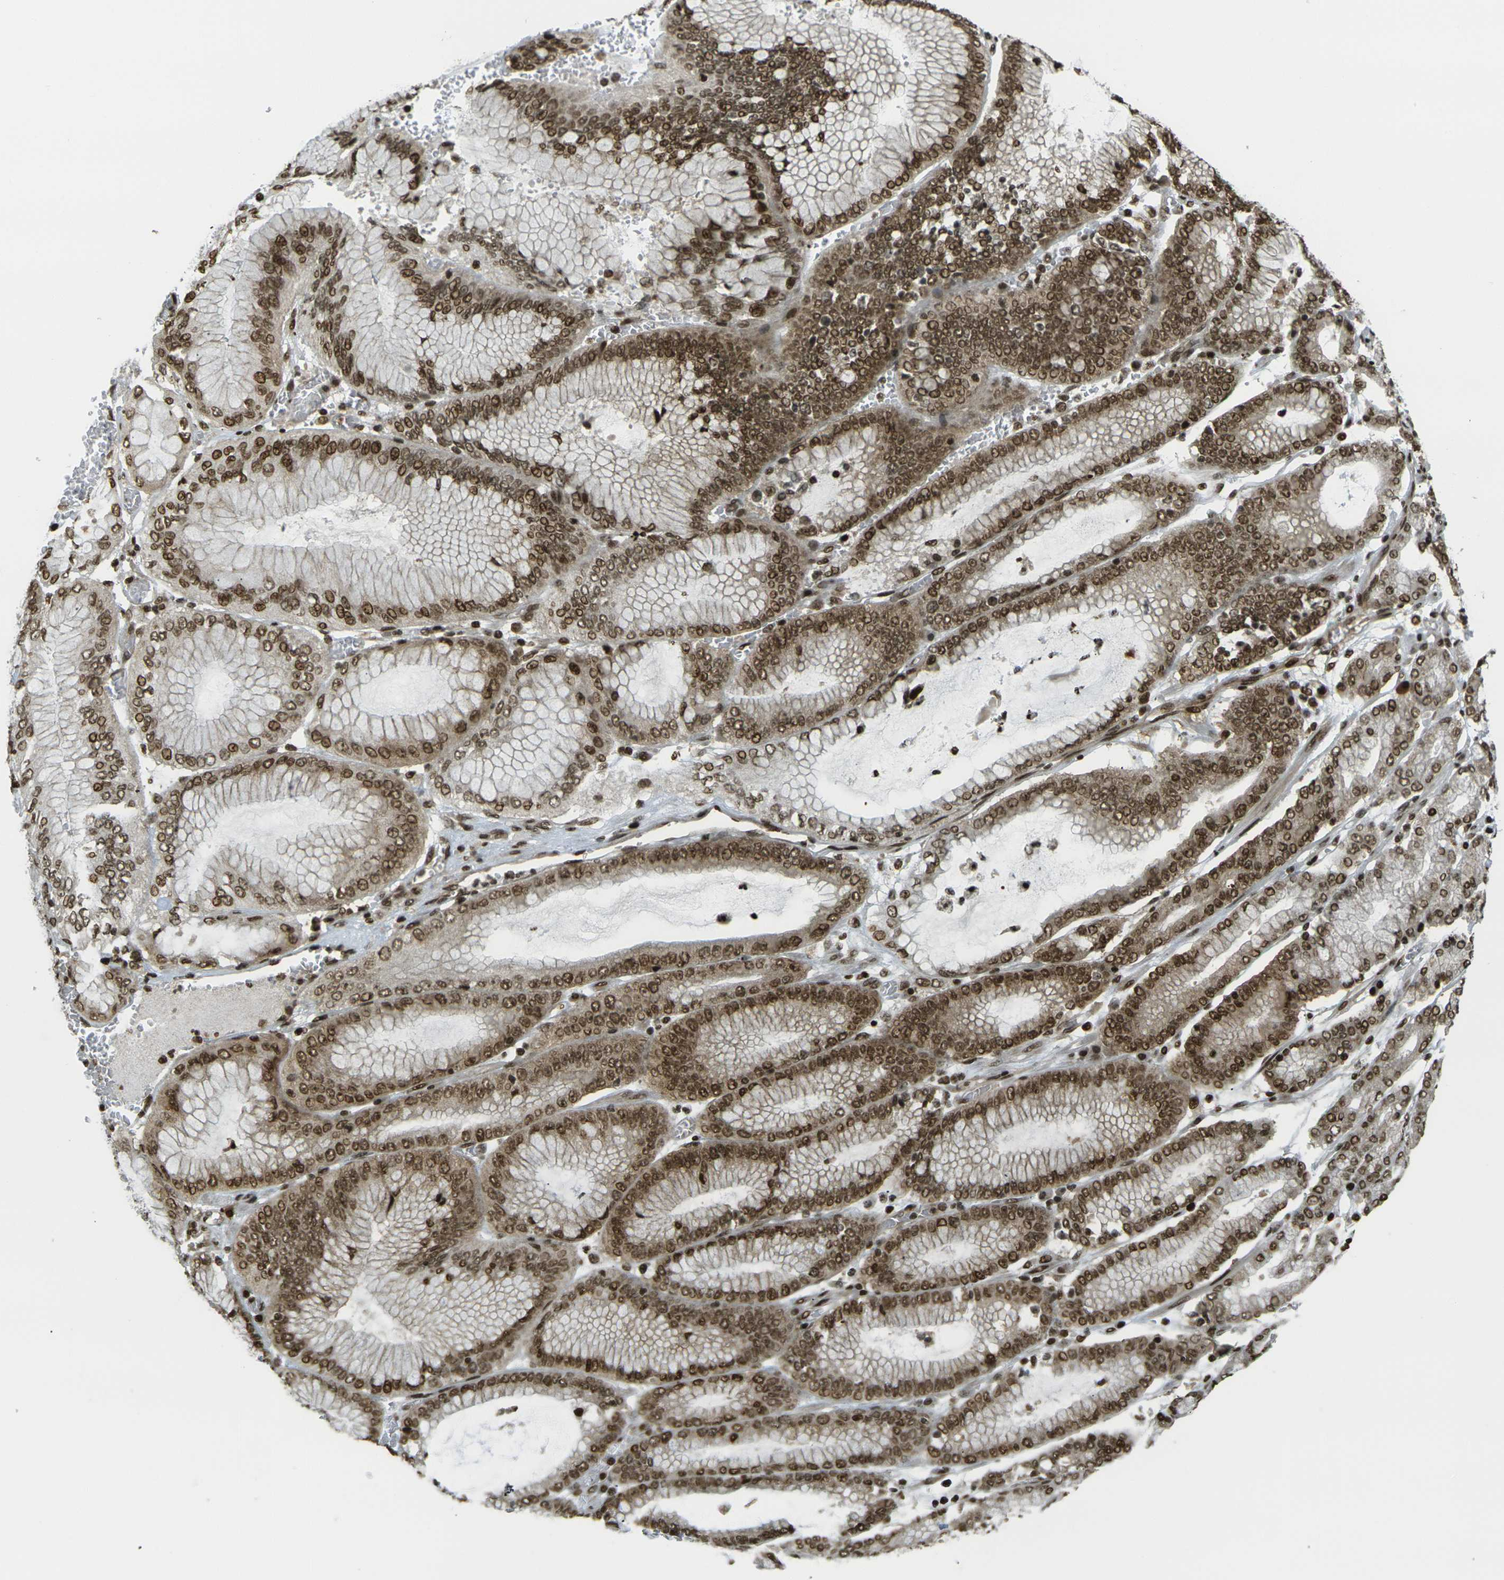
{"staining": {"intensity": "moderate", "quantity": ">75%", "location": "cytoplasmic/membranous,nuclear"}, "tissue": "stomach cancer", "cell_type": "Tumor cells", "image_type": "cancer", "snomed": [{"axis": "morphology", "description": "Normal tissue, NOS"}, {"axis": "morphology", "description": "Adenocarcinoma, NOS"}, {"axis": "topography", "description": "Stomach, upper"}, {"axis": "topography", "description": "Stomach"}], "caption": "Stomach cancer (adenocarcinoma) tissue shows moderate cytoplasmic/membranous and nuclear expression in approximately >75% of tumor cells, visualized by immunohistochemistry. Nuclei are stained in blue.", "gene": "RUVBL2", "patient": {"sex": "male", "age": 76}}